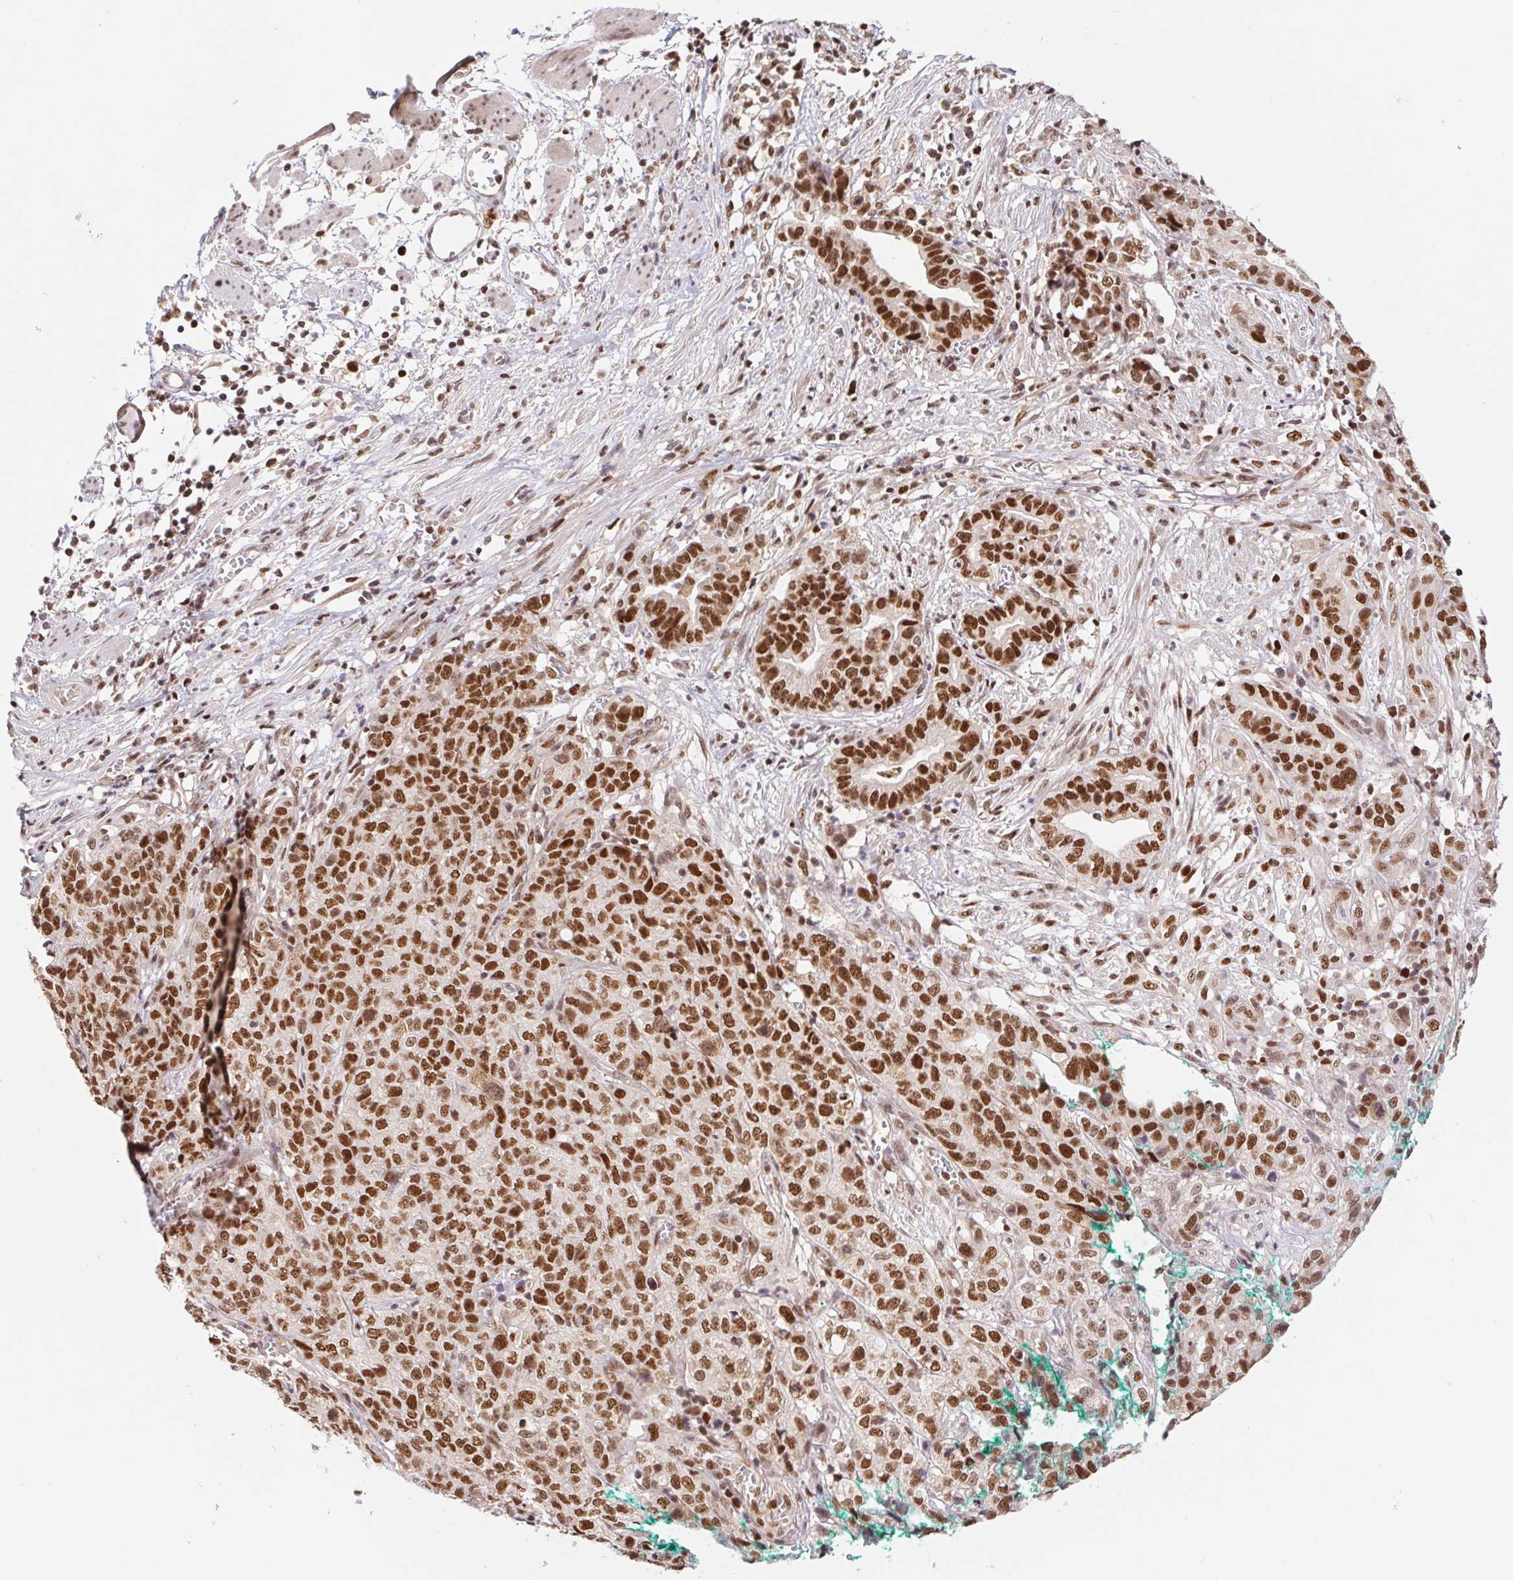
{"staining": {"intensity": "strong", "quantity": ">75%", "location": "nuclear"}, "tissue": "stomach cancer", "cell_type": "Tumor cells", "image_type": "cancer", "snomed": [{"axis": "morphology", "description": "Adenocarcinoma, NOS"}, {"axis": "topography", "description": "Stomach, upper"}], "caption": "Stomach cancer tissue exhibits strong nuclear staining in approximately >75% of tumor cells", "gene": "POLD3", "patient": {"sex": "female", "age": 67}}